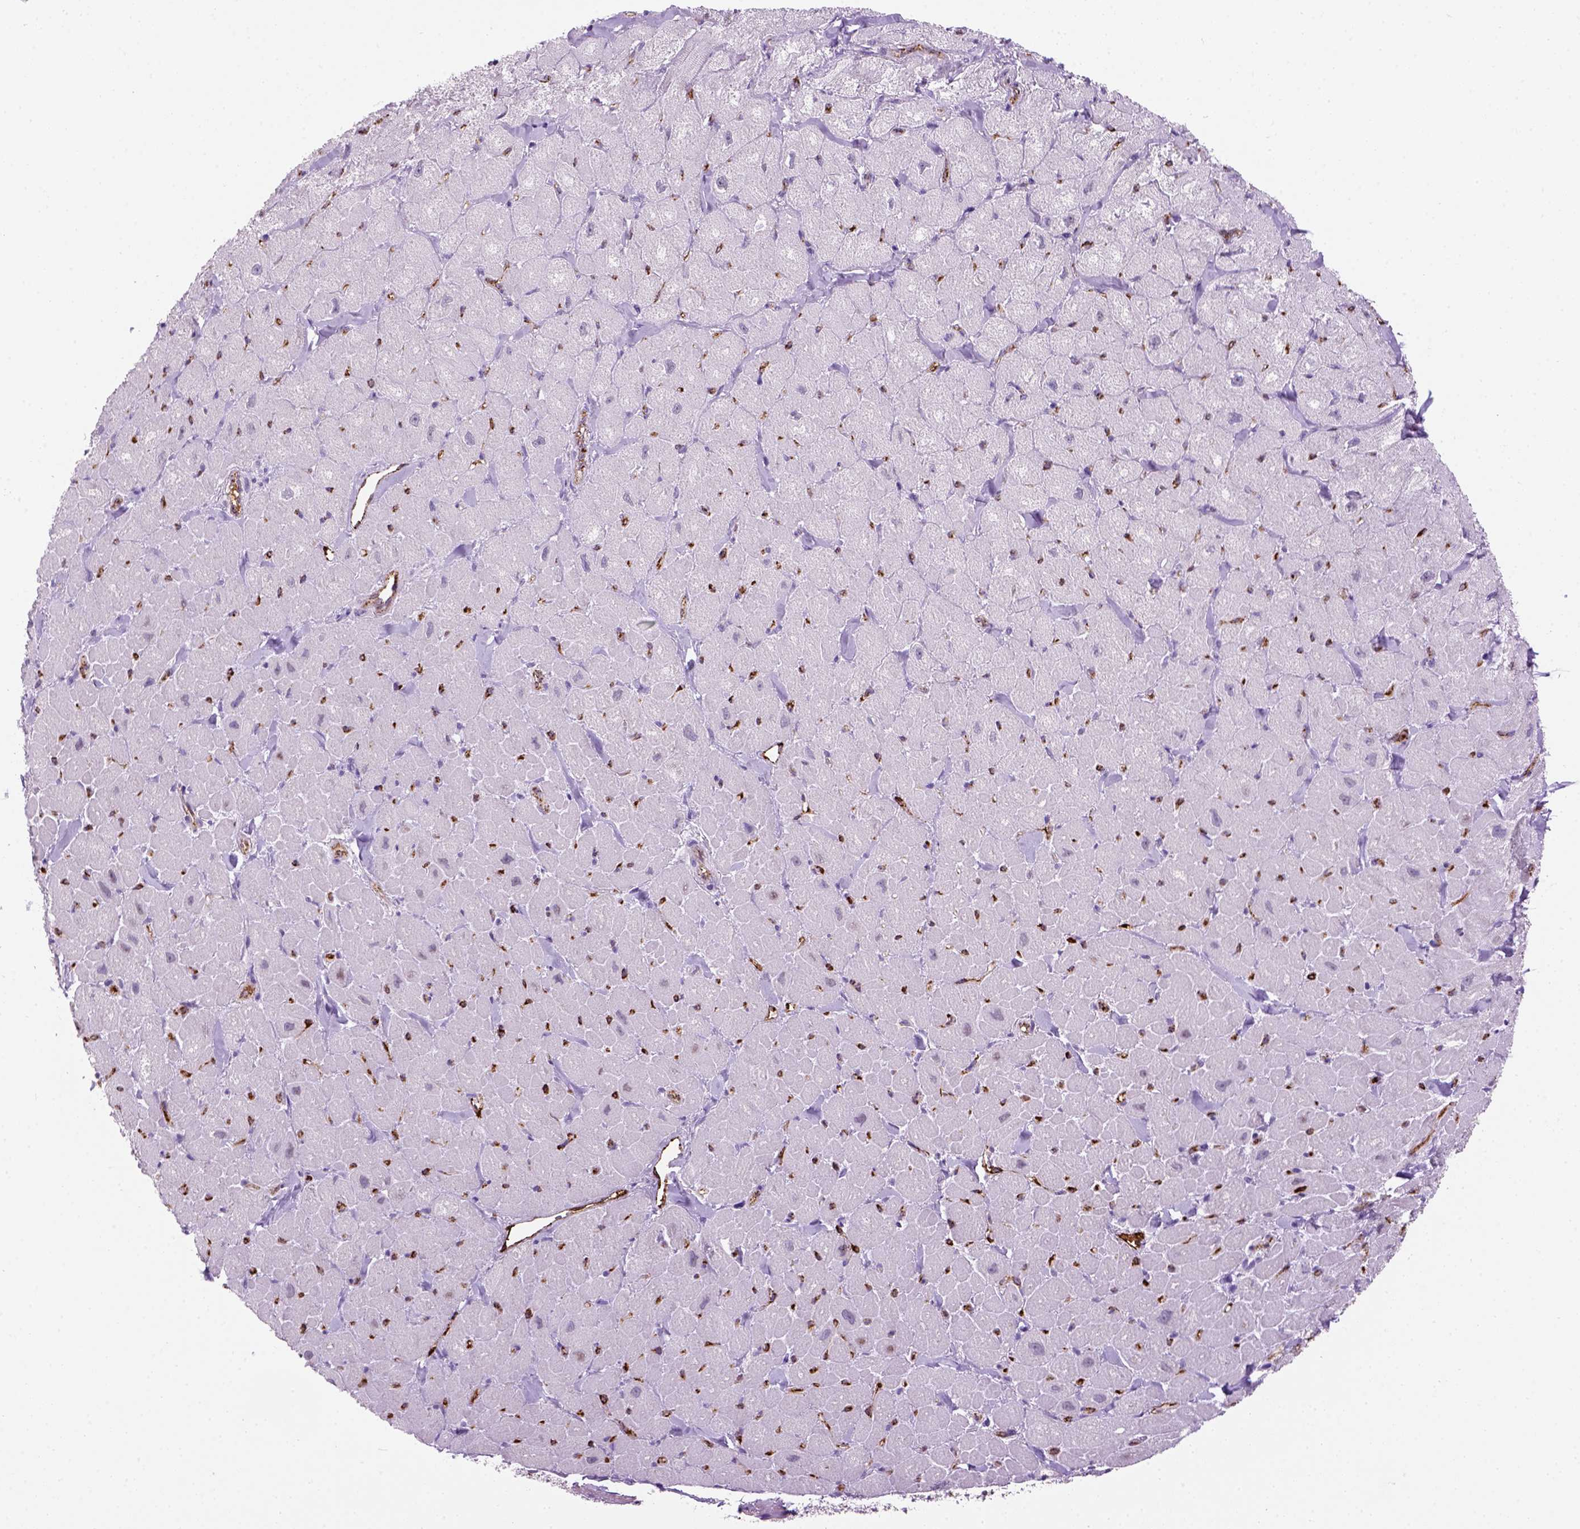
{"staining": {"intensity": "negative", "quantity": "none", "location": "none"}, "tissue": "heart muscle", "cell_type": "Cardiomyocytes", "image_type": "normal", "snomed": [{"axis": "morphology", "description": "Normal tissue, NOS"}, {"axis": "topography", "description": "Heart"}], "caption": "Photomicrograph shows no significant protein expression in cardiomyocytes of normal heart muscle.", "gene": "VWF", "patient": {"sex": "male", "age": 60}}